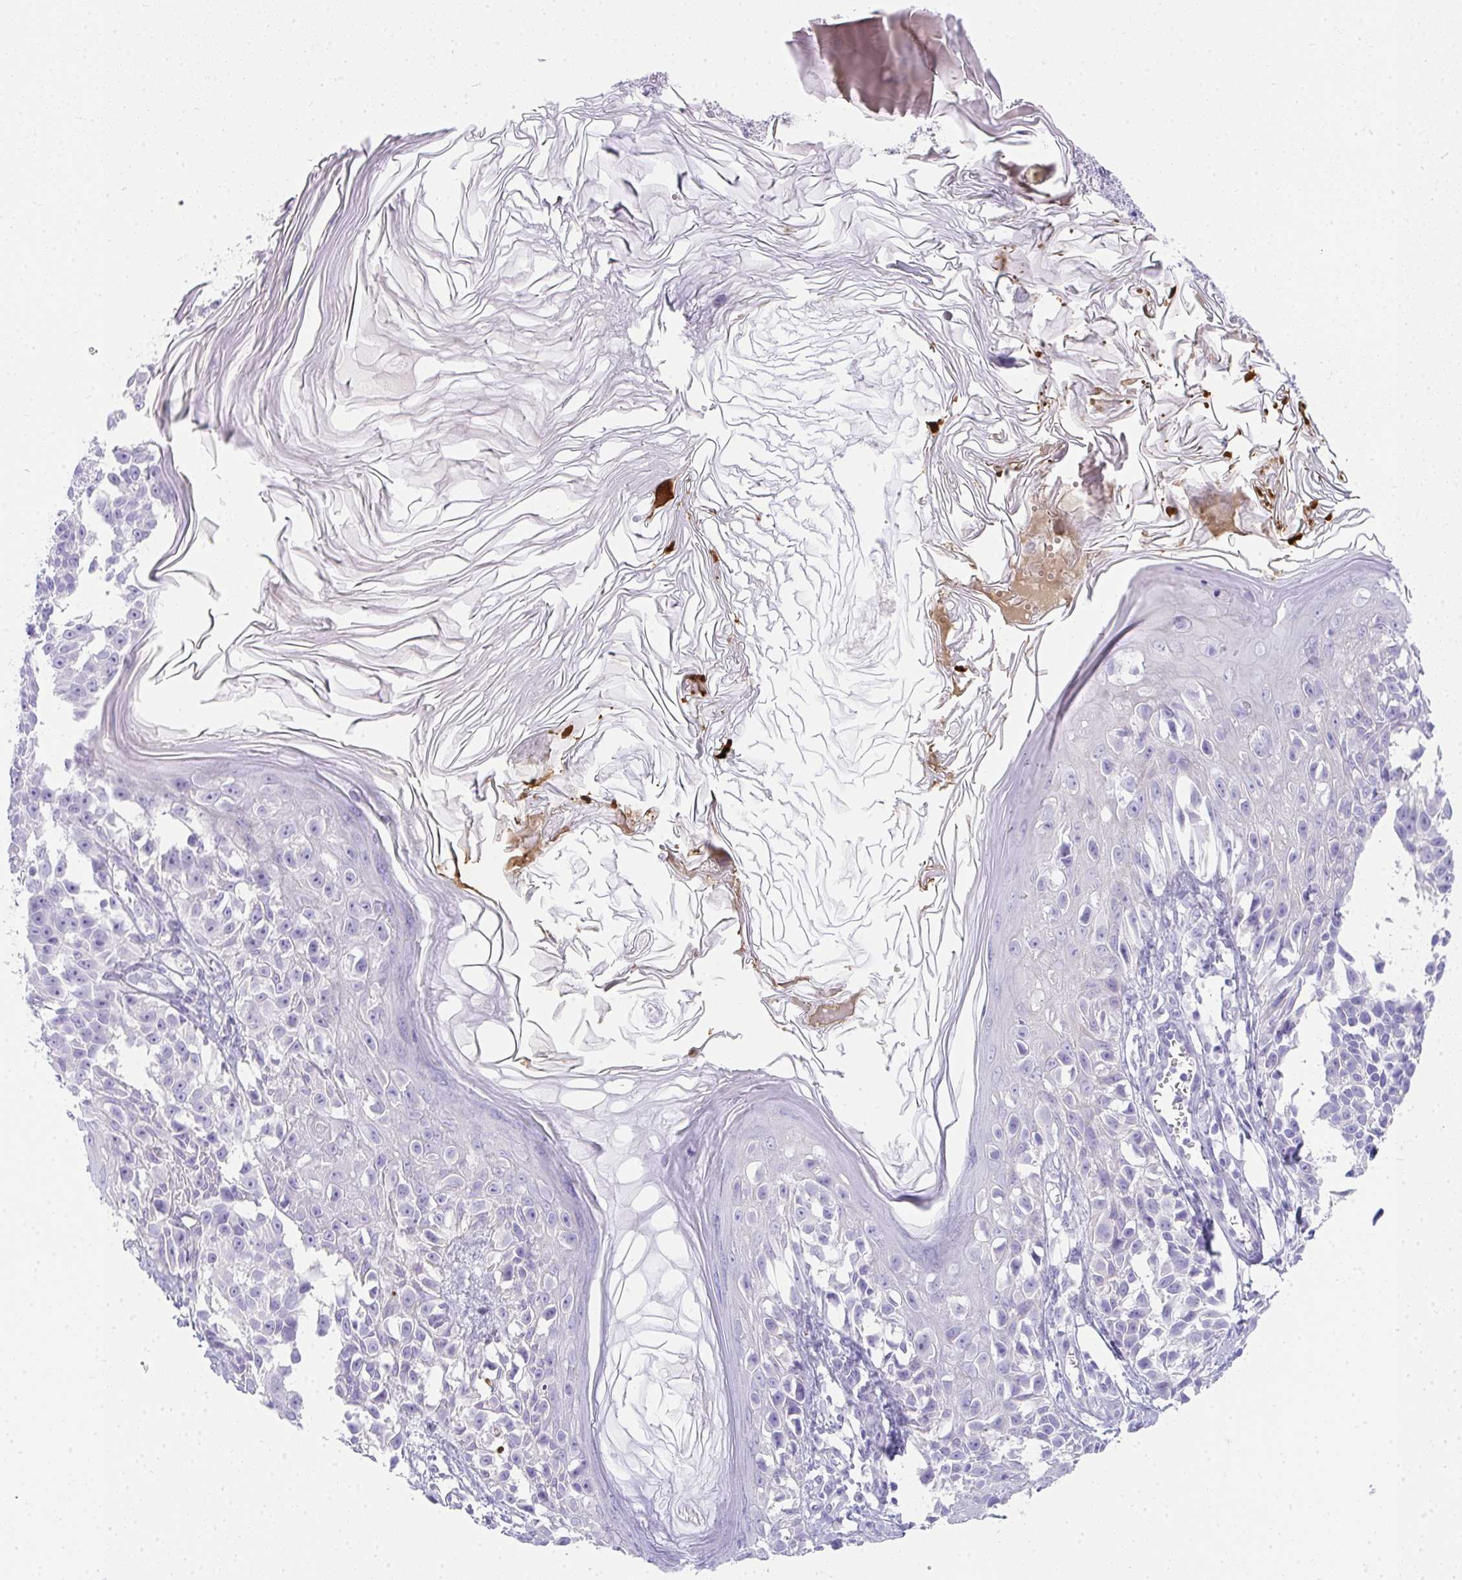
{"staining": {"intensity": "negative", "quantity": "none", "location": "none"}, "tissue": "melanoma", "cell_type": "Tumor cells", "image_type": "cancer", "snomed": [{"axis": "morphology", "description": "Malignant melanoma, NOS"}, {"axis": "topography", "description": "Skin"}], "caption": "Protein analysis of melanoma displays no significant expression in tumor cells.", "gene": "ZSWIM3", "patient": {"sex": "male", "age": 73}}